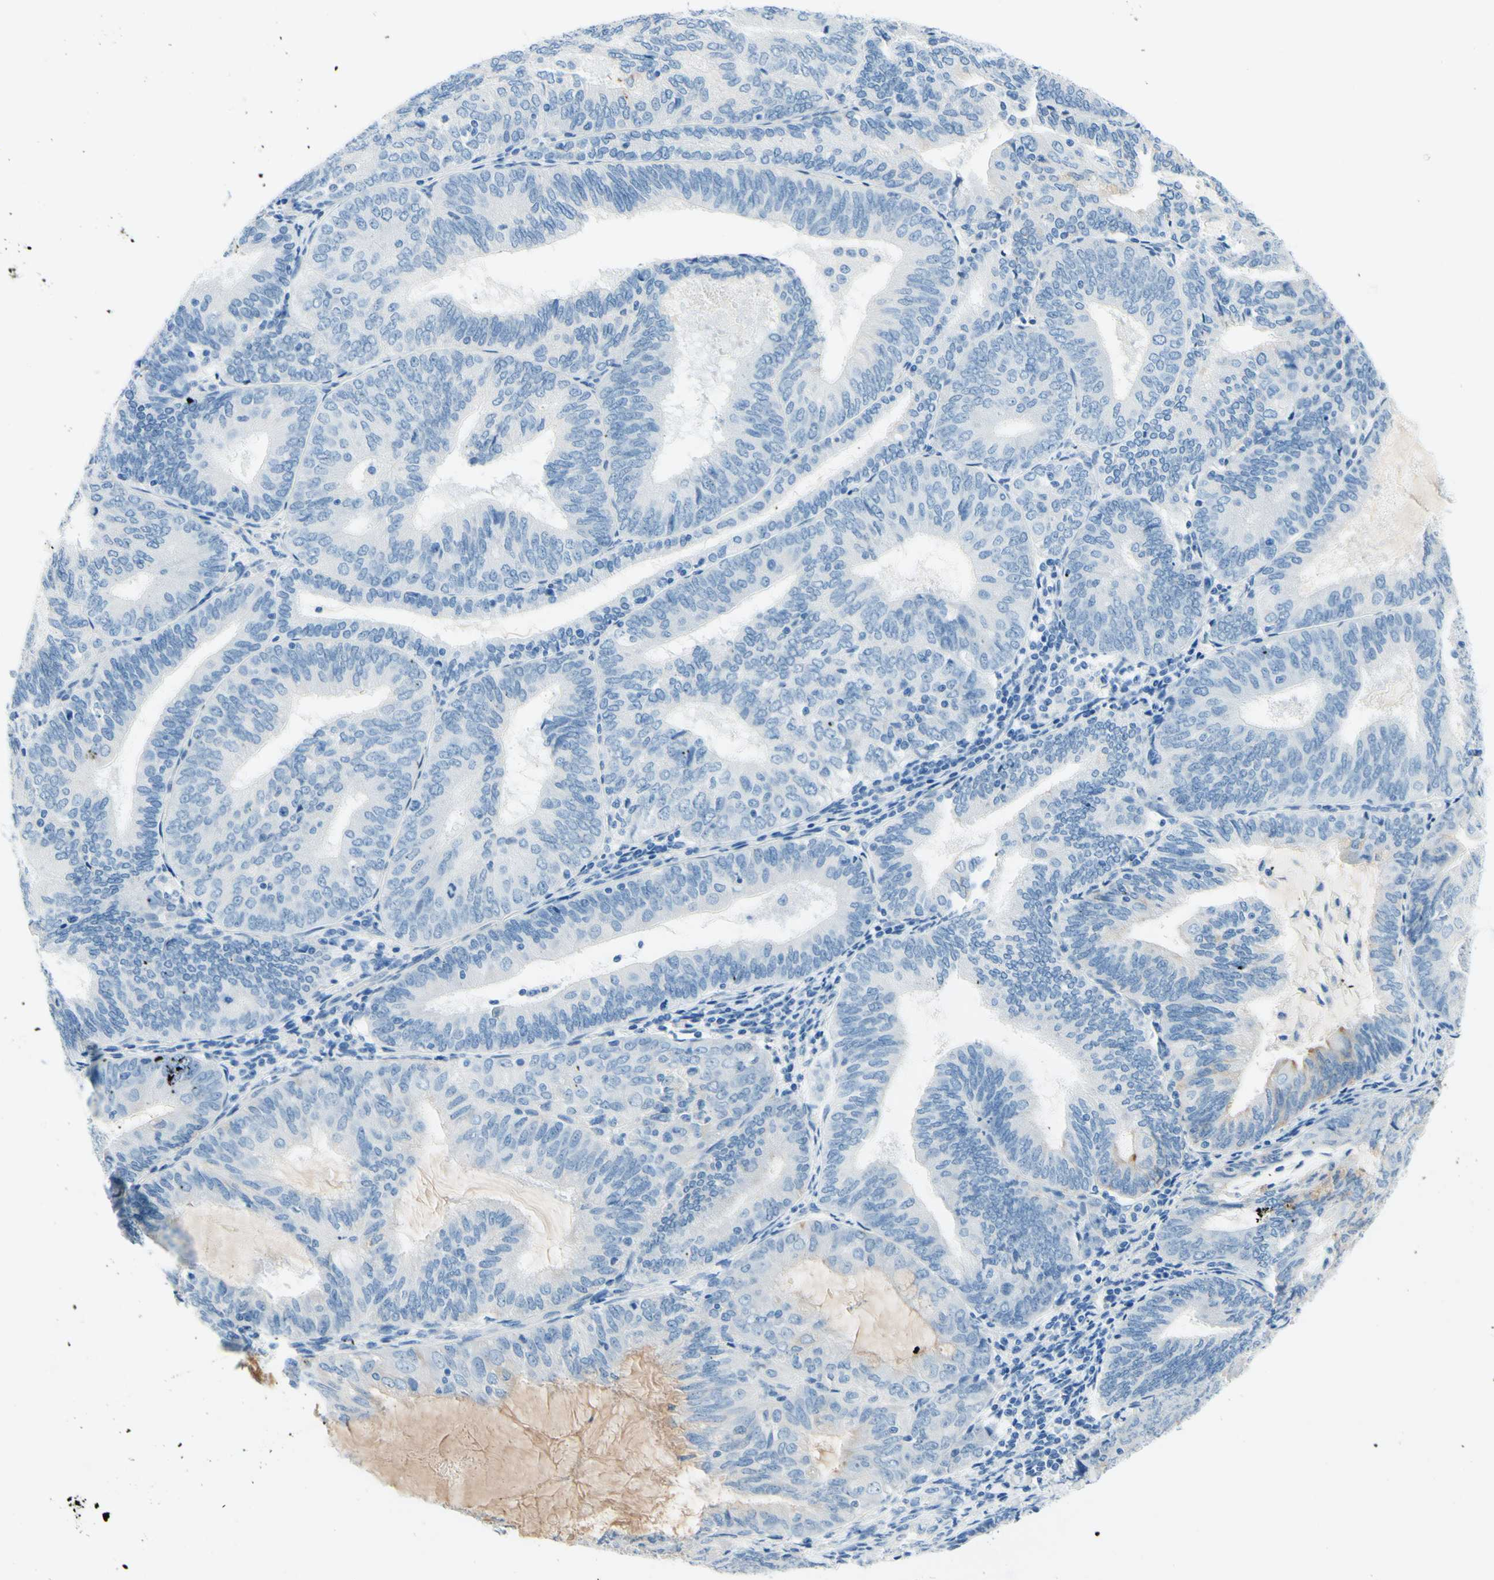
{"staining": {"intensity": "weak", "quantity": "<25%", "location": "cytoplasmic/membranous"}, "tissue": "endometrial cancer", "cell_type": "Tumor cells", "image_type": "cancer", "snomed": [{"axis": "morphology", "description": "Adenocarcinoma, NOS"}, {"axis": "topography", "description": "Endometrium"}], "caption": "DAB (3,3'-diaminobenzidine) immunohistochemical staining of endometrial adenocarcinoma reveals no significant positivity in tumor cells.", "gene": "PASD1", "patient": {"sex": "female", "age": 81}}